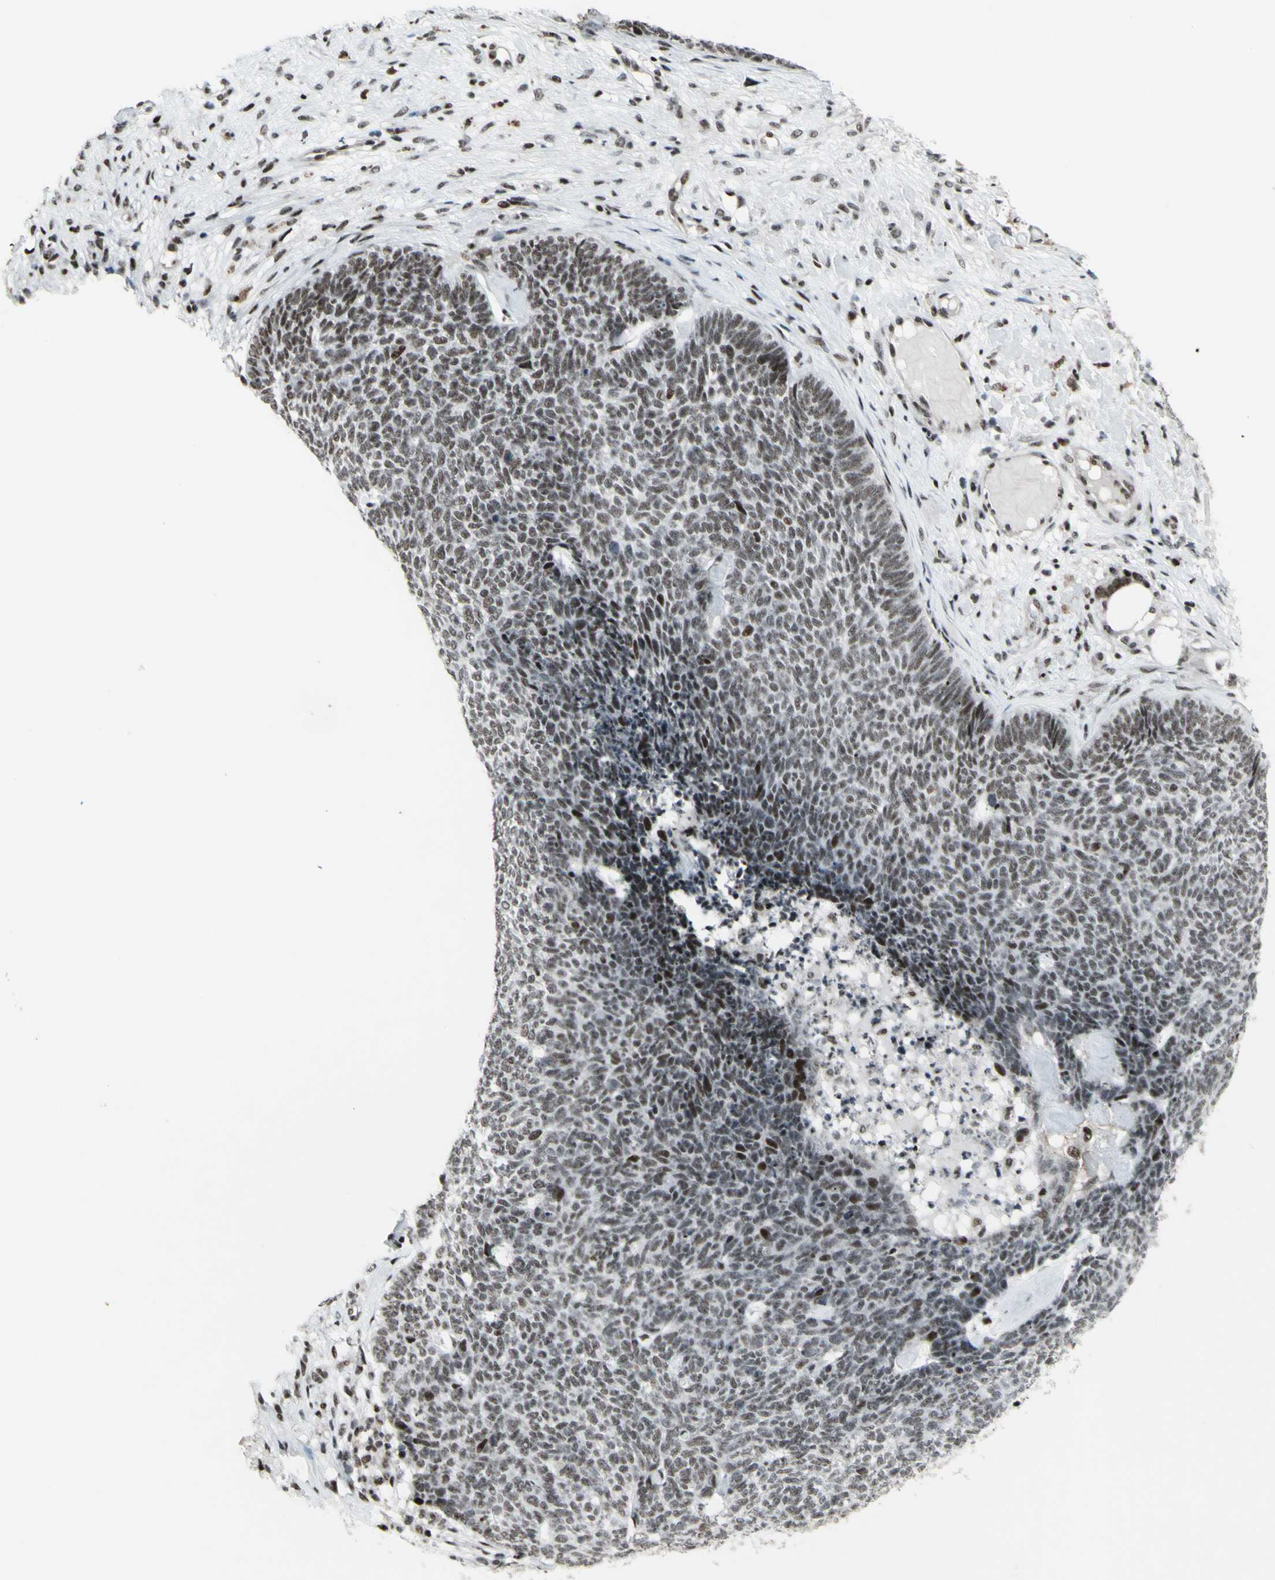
{"staining": {"intensity": "weak", "quantity": "<25%", "location": "nuclear"}, "tissue": "skin cancer", "cell_type": "Tumor cells", "image_type": "cancer", "snomed": [{"axis": "morphology", "description": "Basal cell carcinoma"}, {"axis": "topography", "description": "Skin"}], "caption": "Immunohistochemical staining of basal cell carcinoma (skin) demonstrates no significant staining in tumor cells. Brightfield microscopy of immunohistochemistry stained with DAB (brown) and hematoxylin (blue), captured at high magnification.", "gene": "SUPT6H", "patient": {"sex": "female", "age": 84}}